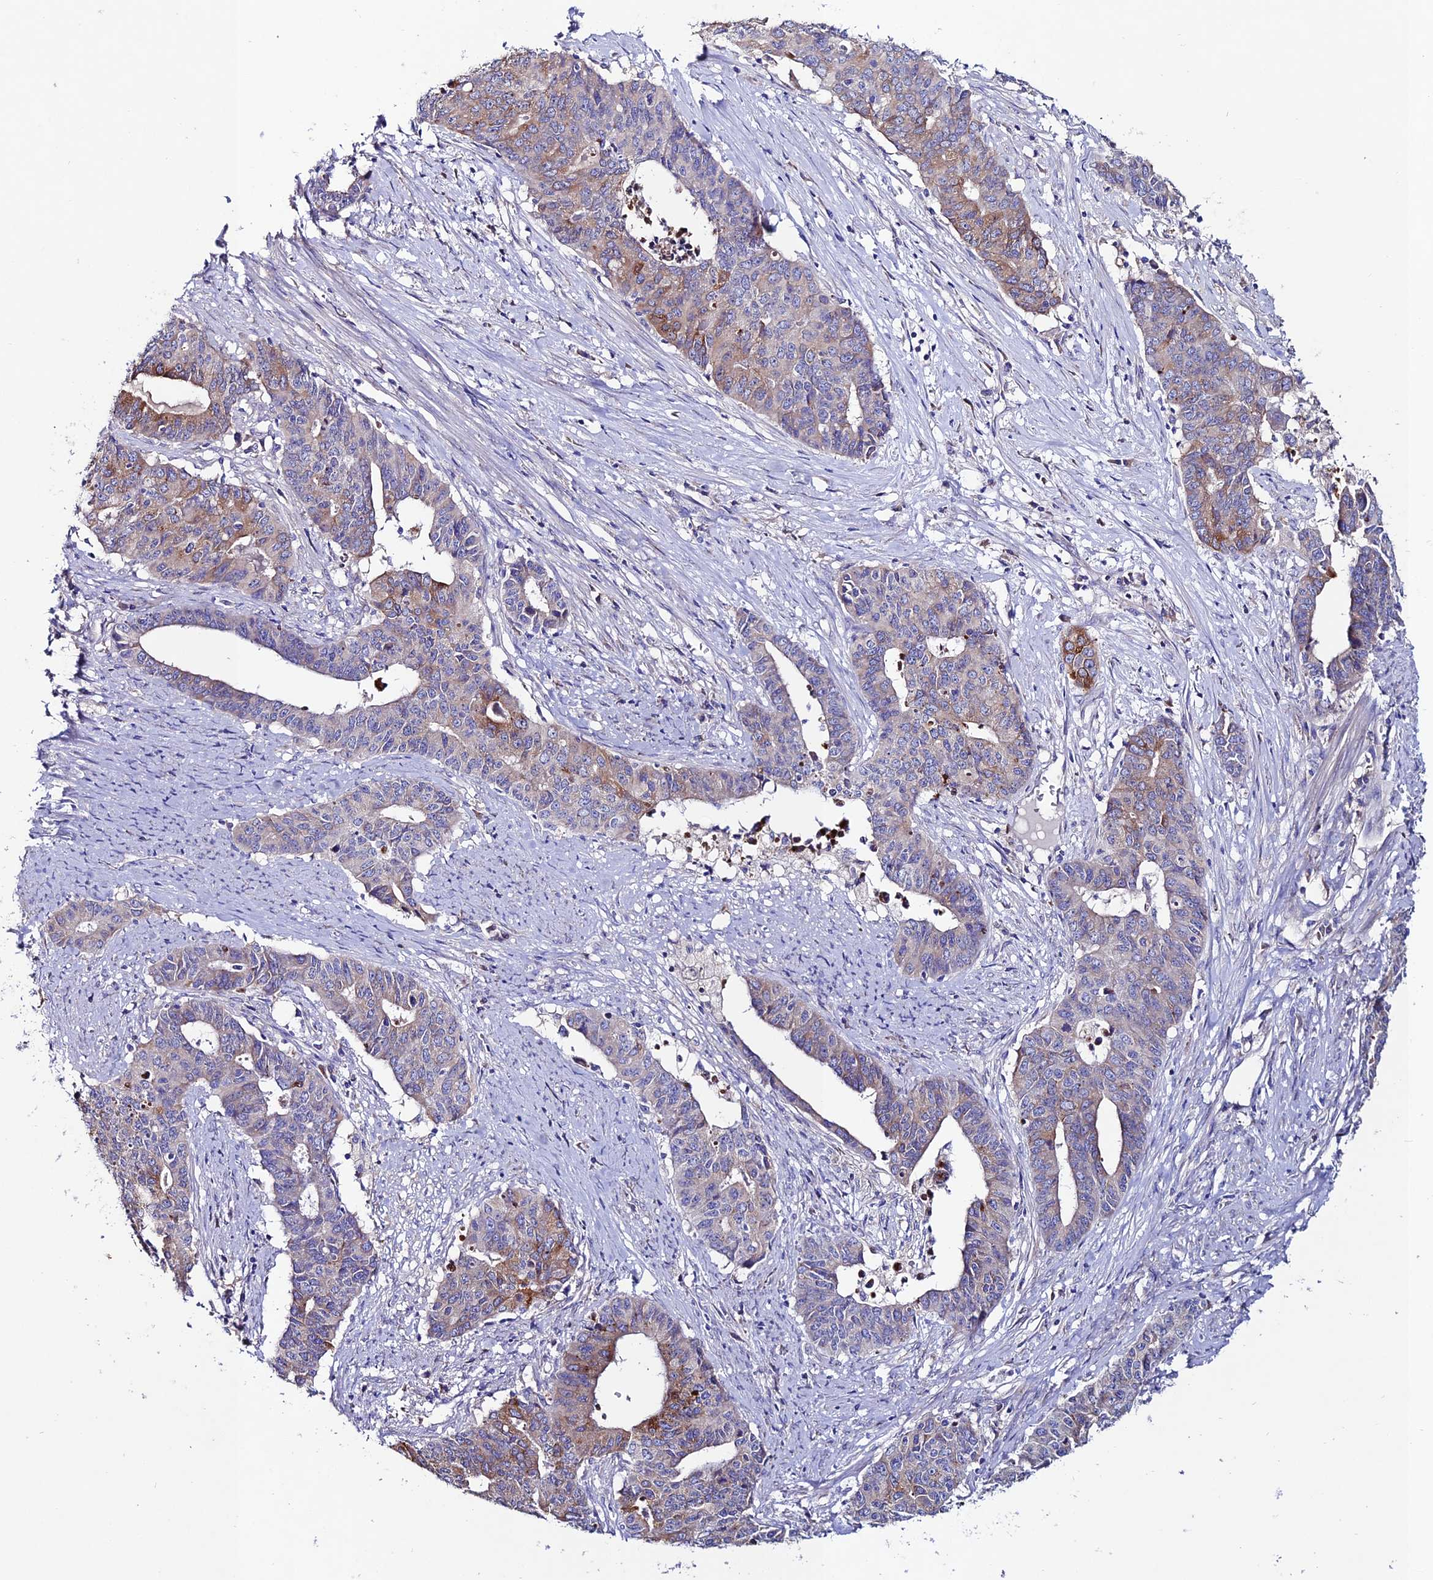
{"staining": {"intensity": "moderate", "quantity": "<25%", "location": "cytoplasmic/membranous"}, "tissue": "endometrial cancer", "cell_type": "Tumor cells", "image_type": "cancer", "snomed": [{"axis": "morphology", "description": "Adenocarcinoma, NOS"}, {"axis": "topography", "description": "Endometrium"}], "caption": "Protein expression analysis of endometrial cancer (adenocarcinoma) displays moderate cytoplasmic/membranous staining in about <25% of tumor cells.", "gene": "OR51Q1", "patient": {"sex": "female", "age": 59}}